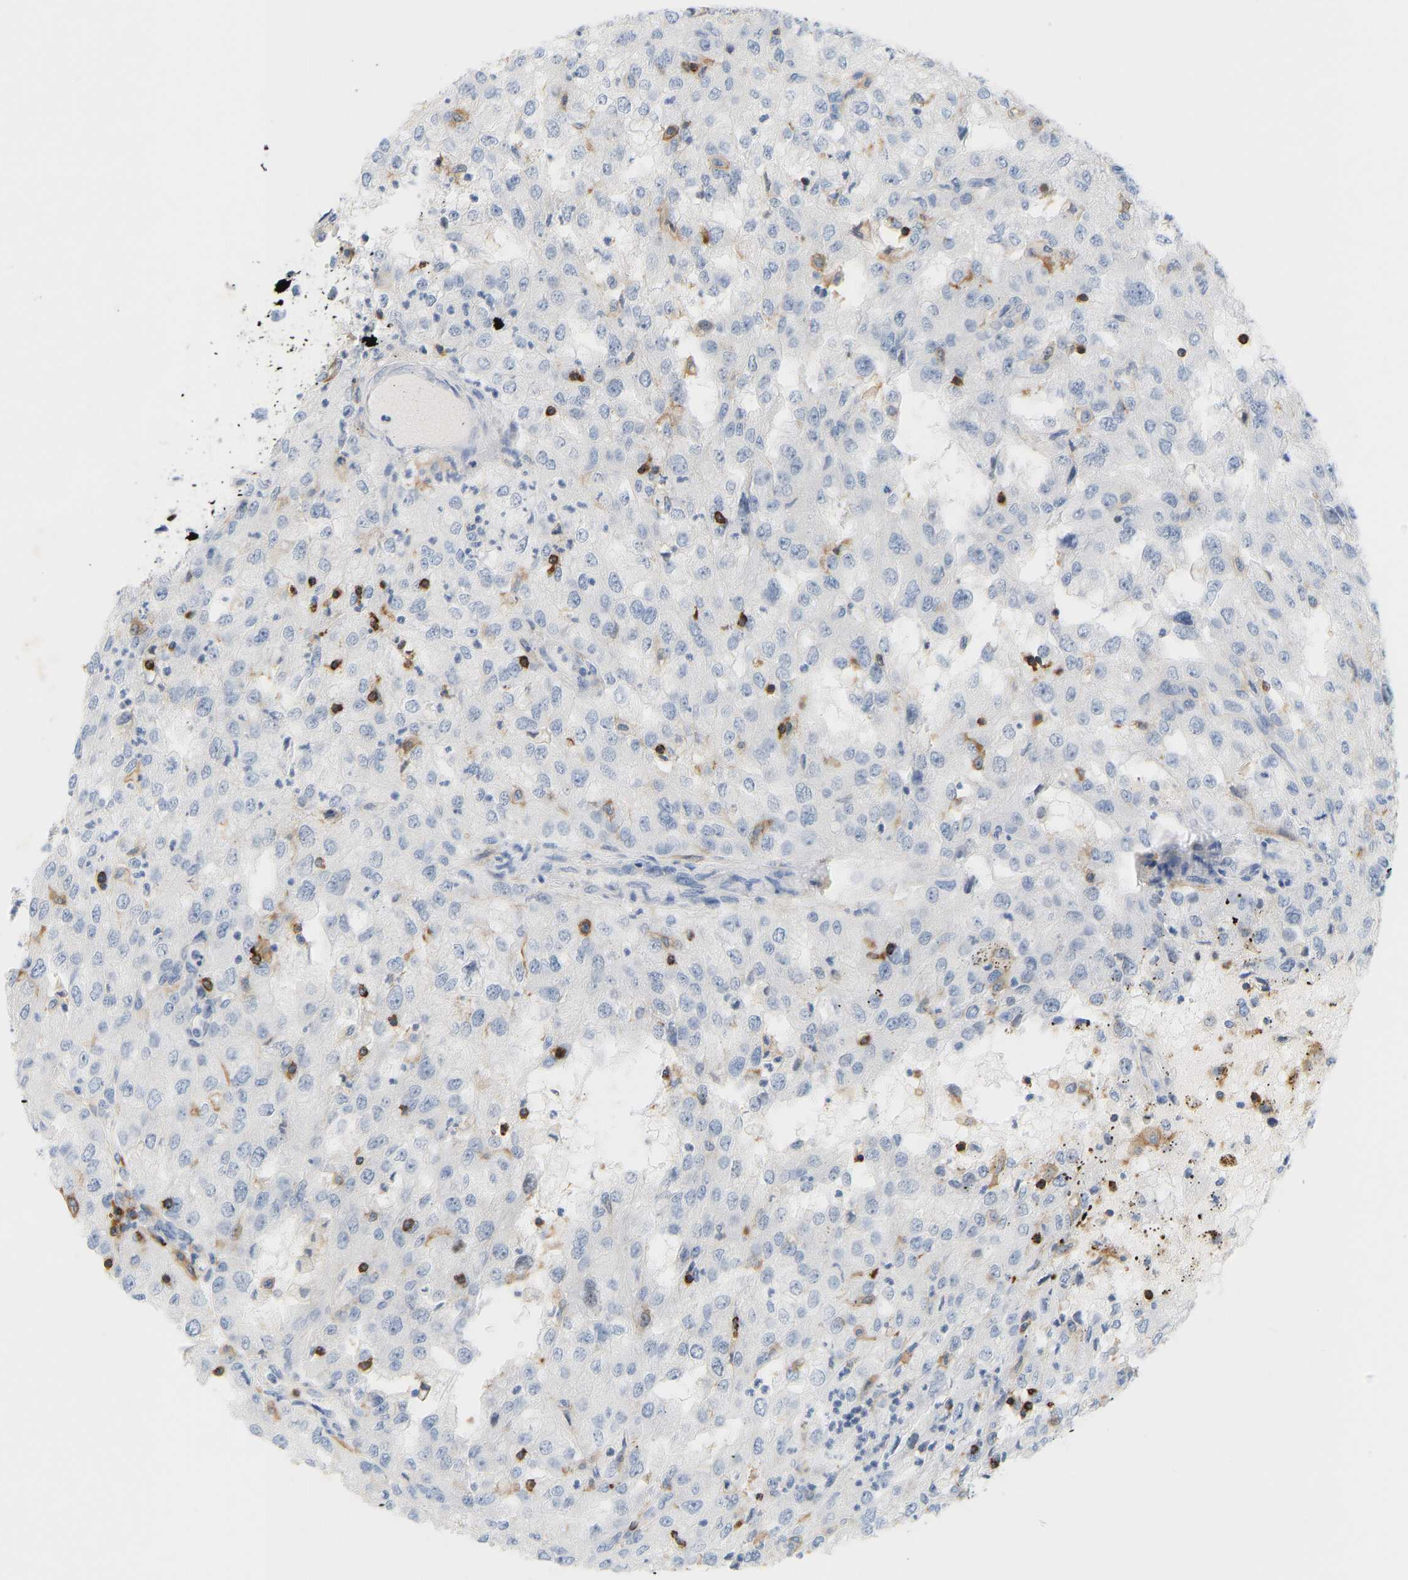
{"staining": {"intensity": "negative", "quantity": "none", "location": "none"}, "tissue": "renal cancer", "cell_type": "Tumor cells", "image_type": "cancer", "snomed": [{"axis": "morphology", "description": "Adenocarcinoma, NOS"}, {"axis": "topography", "description": "Kidney"}], "caption": "IHC of human renal cancer shows no staining in tumor cells.", "gene": "EVL", "patient": {"sex": "female", "age": 54}}